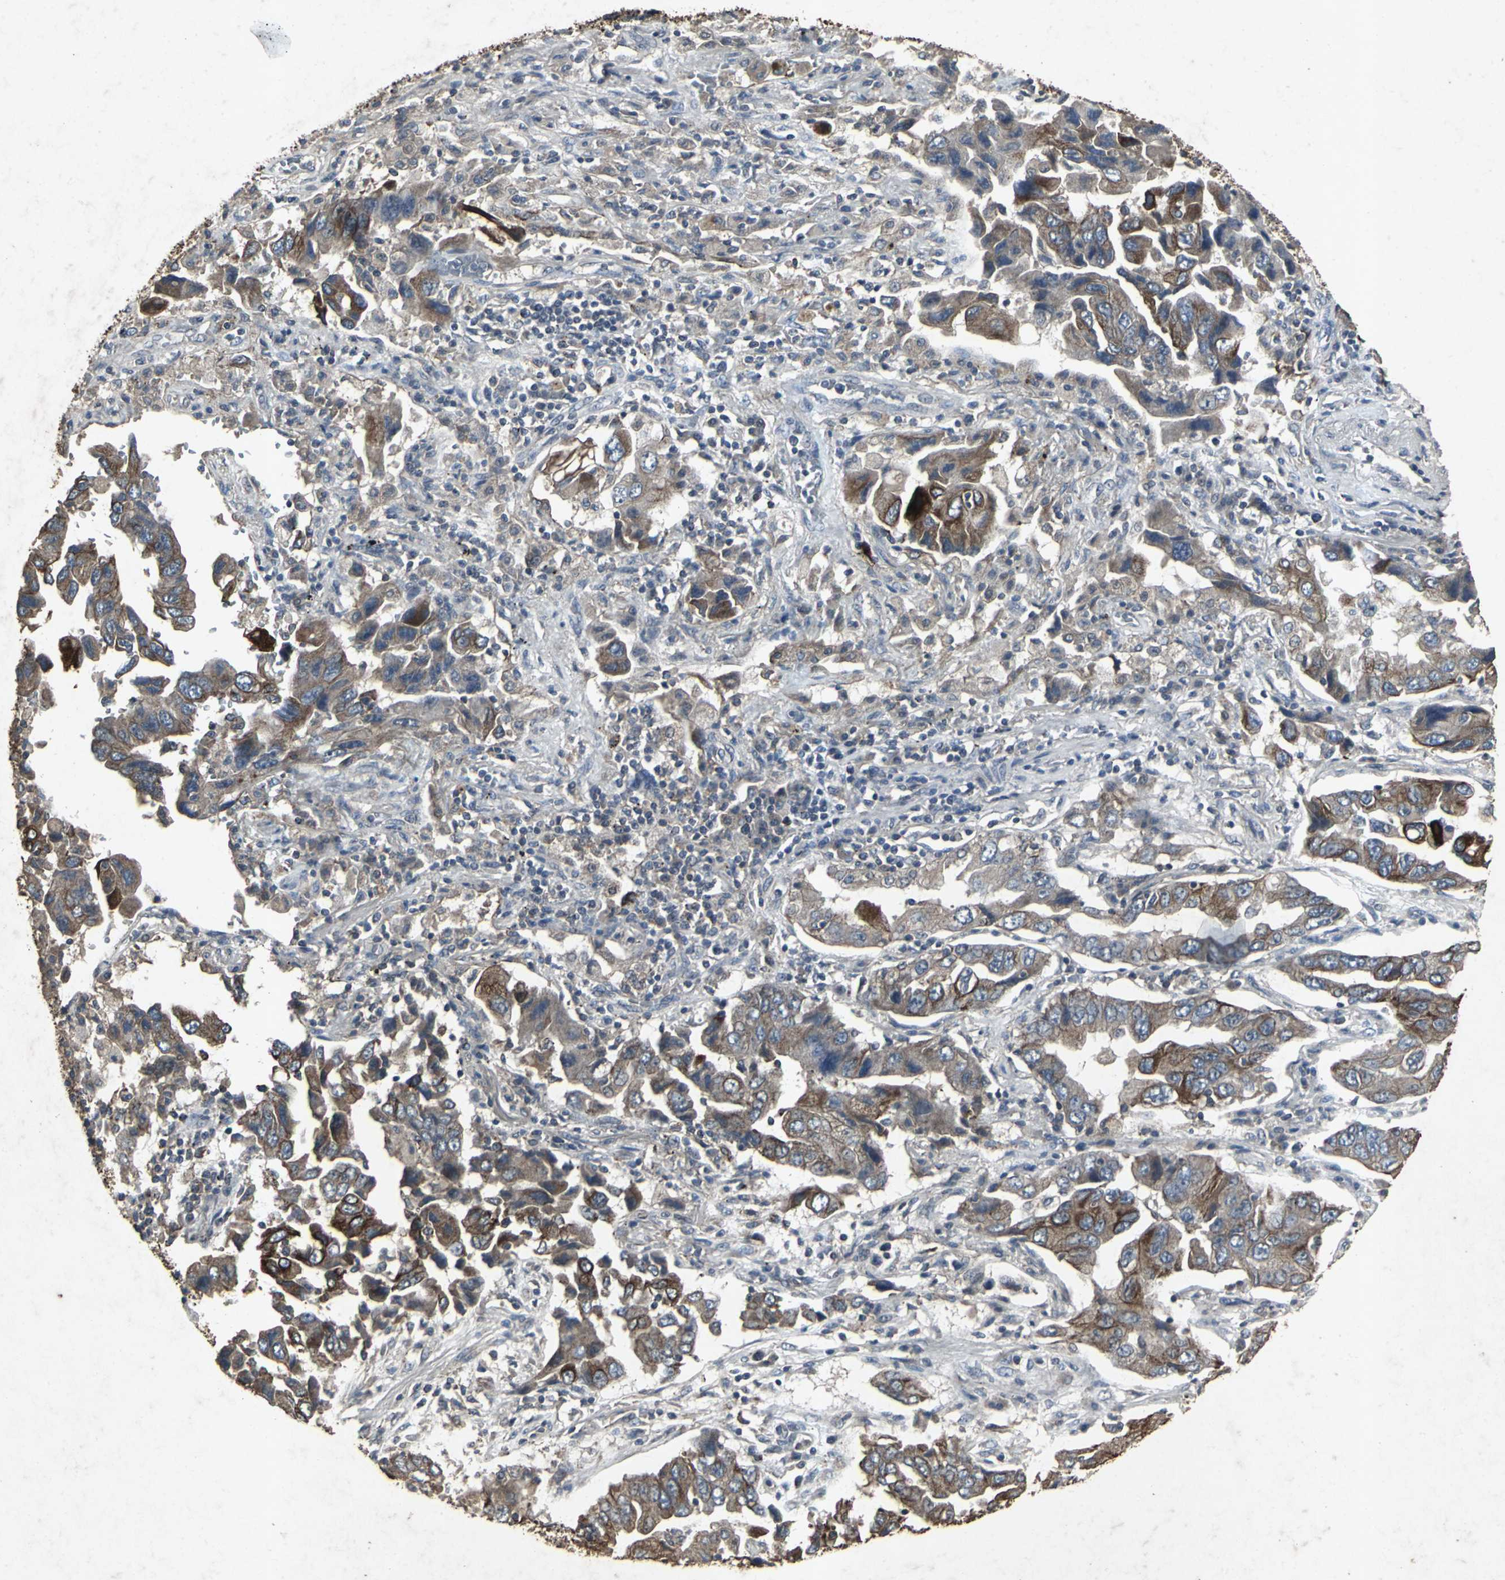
{"staining": {"intensity": "strong", "quantity": ">75%", "location": "cytoplasmic/membranous"}, "tissue": "lung cancer", "cell_type": "Tumor cells", "image_type": "cancer", "snomed": [{"axis": "morphology", "description": "Adenocarcinoma, NOS"}, {"axis": "topography", "description": "Lung"}], "caption": "Immunohistochemical staining of human adenocarcinoma (lung) shows high levels of strong cytoplasmic/membranous positivity in approximately >75% of tumor cells.", "gene": "CCR9", "patient": {"sex": "female", "age": 65}}